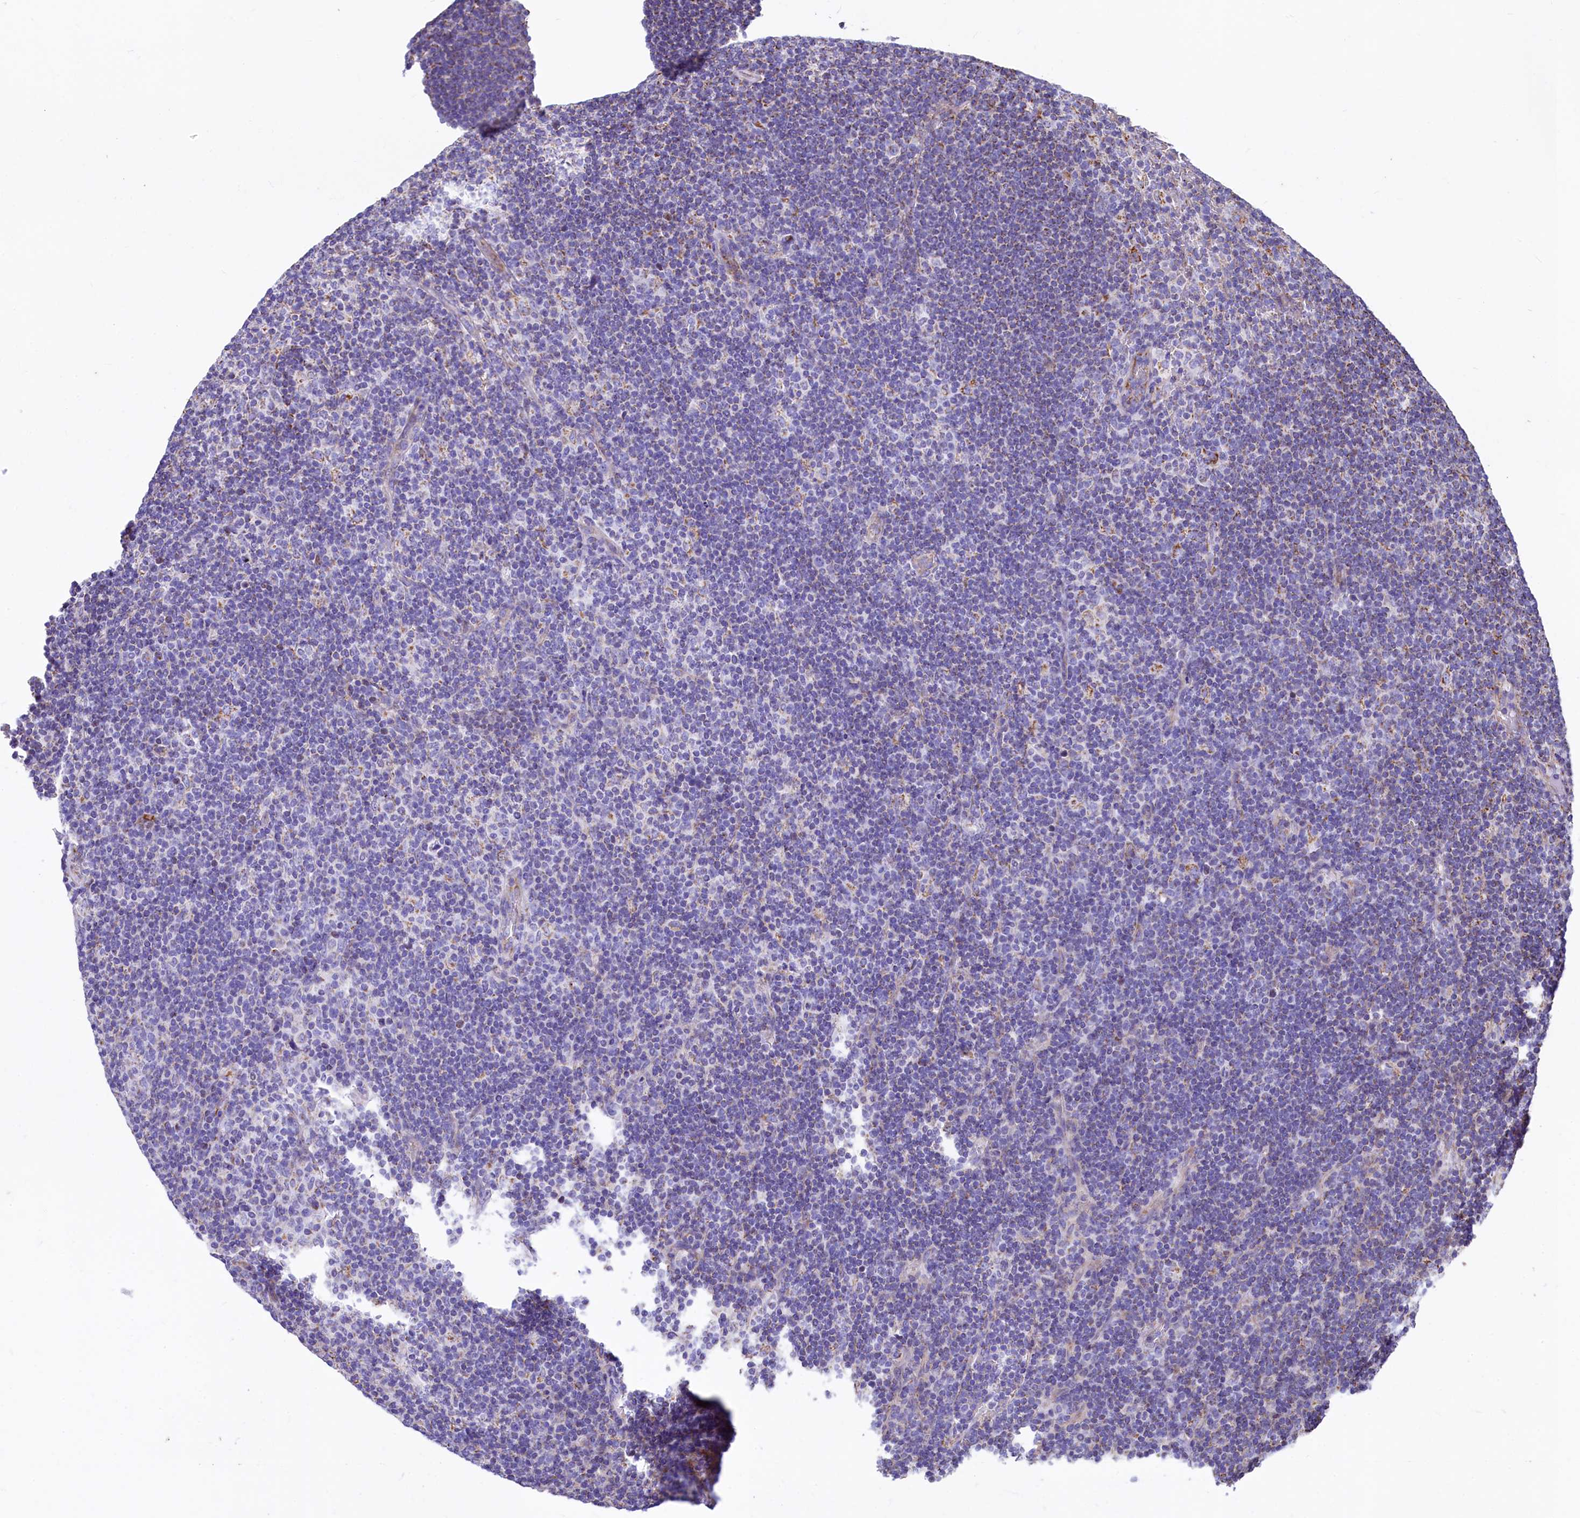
{"staining": {"intensity": "negative", "quantity": "none", "location": "none"}, "tissue": "lymphoma", "cell_type": "Tumor cells", "image_type": "cancer", "snomed": [{"axis": "morphology", "description": "Hodgkin's disease, NOS"}, {"axis": "topography", "description": "Lymph node"}], "caption": "Immunohistochemistry image of neoplastic tissue: human lymphoma stained with DAB (3,3'-diaminobenzidine) shows no significant protein expression in tumor cells.", "gene": "VWCE", "patient": {"sex": "female", "age": 57}}